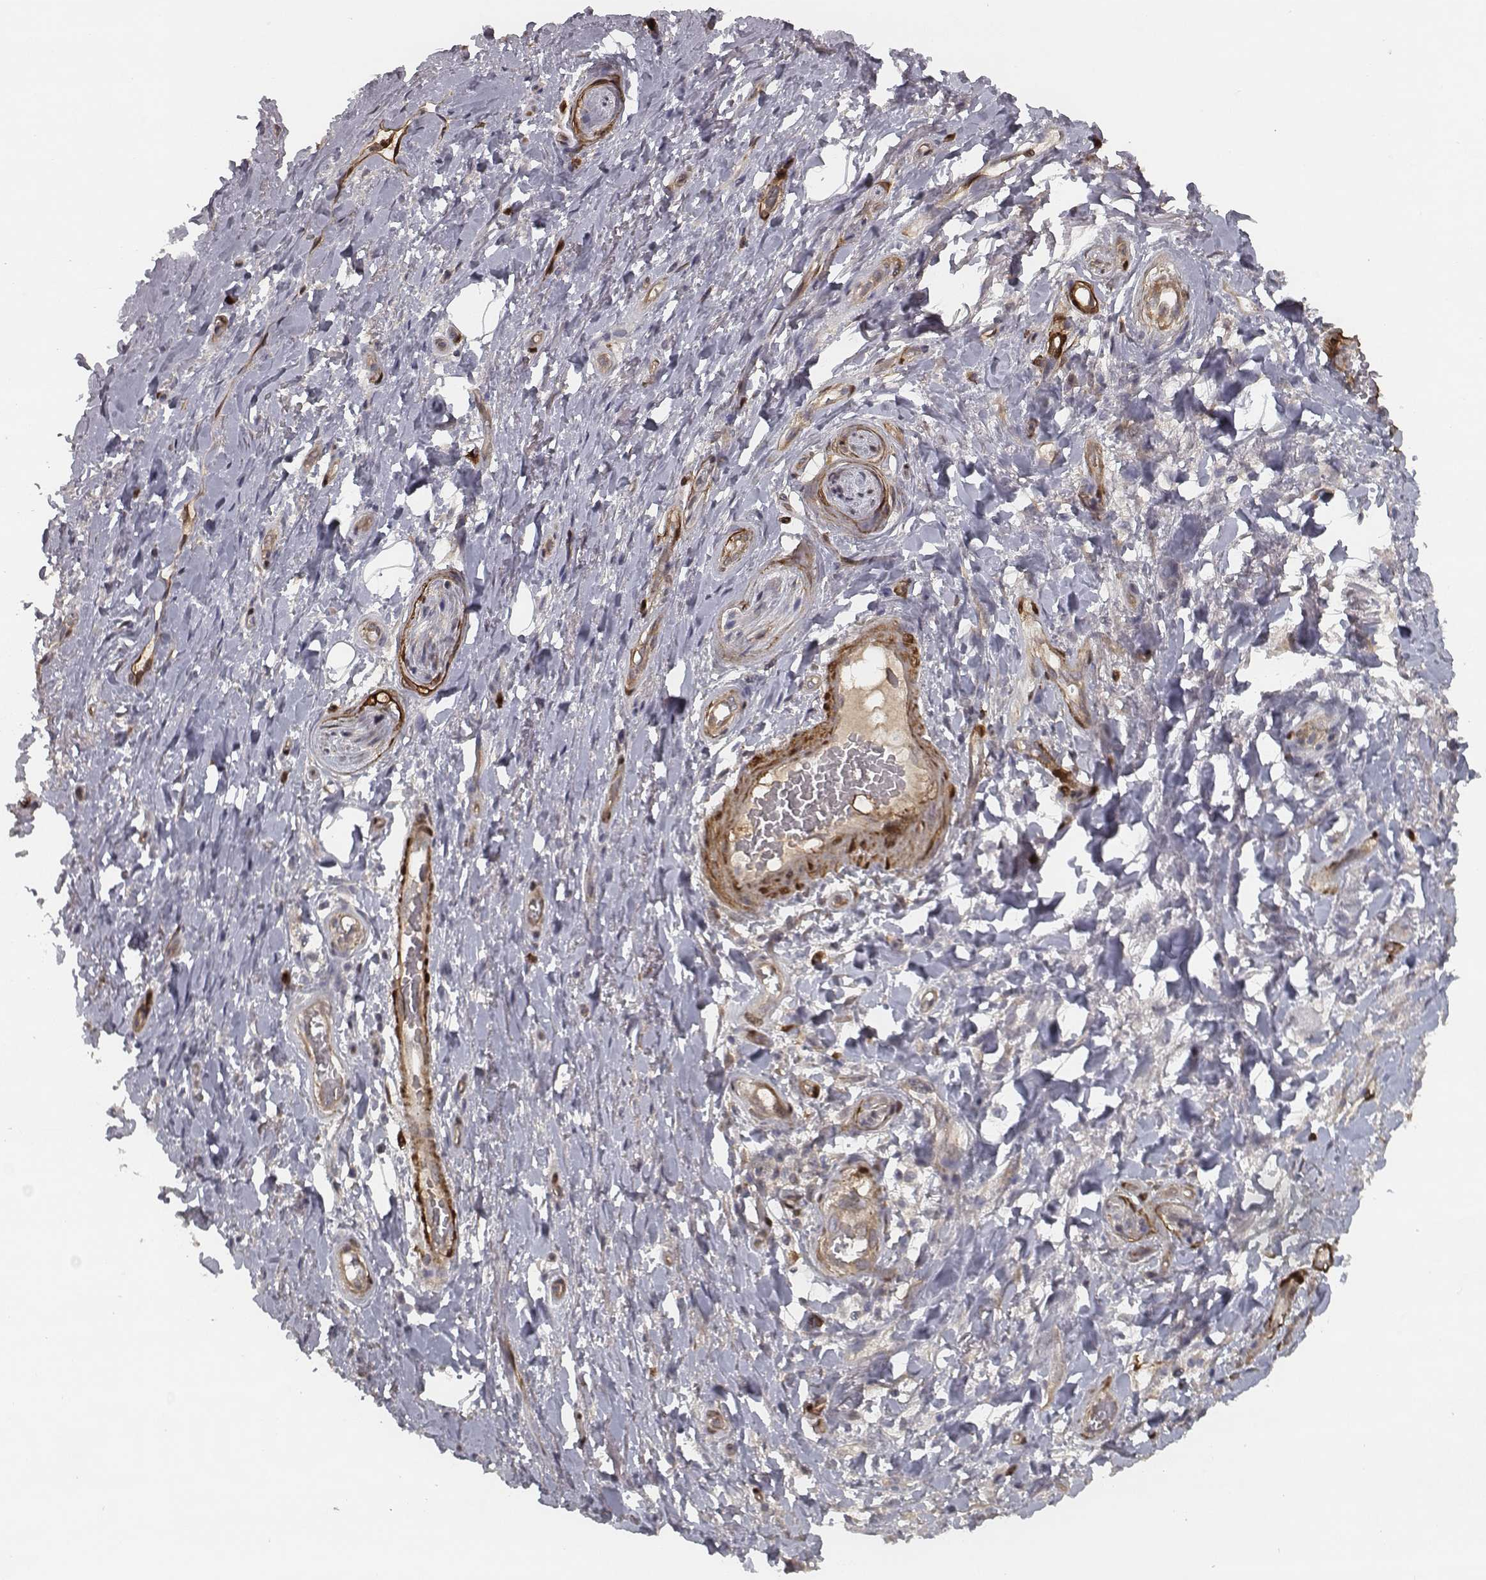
{"staining": {"intensity": "negative", "quantity": "none", "location": "none"}, "tissue": "adipose tissue", "cell_type": "Adipocytes", "image_type": "normal", "snomed": [{"axis": "morphology", "description": "Normal tissue, NOS"}, {"axis": "topography", "description": "Anal"}, {"axis": "topography", "description": "Peripheral nerve tissue"}], "caption": "The photomicrograph demonstrates no significant expression in adipocytes of adipose tissue. (DAB (3,3'-diaminobenzidine) IHC with hematoxylin counter stain).", "gene": "ISYNA1", "patient": {"sex": "male", "age": 53}}